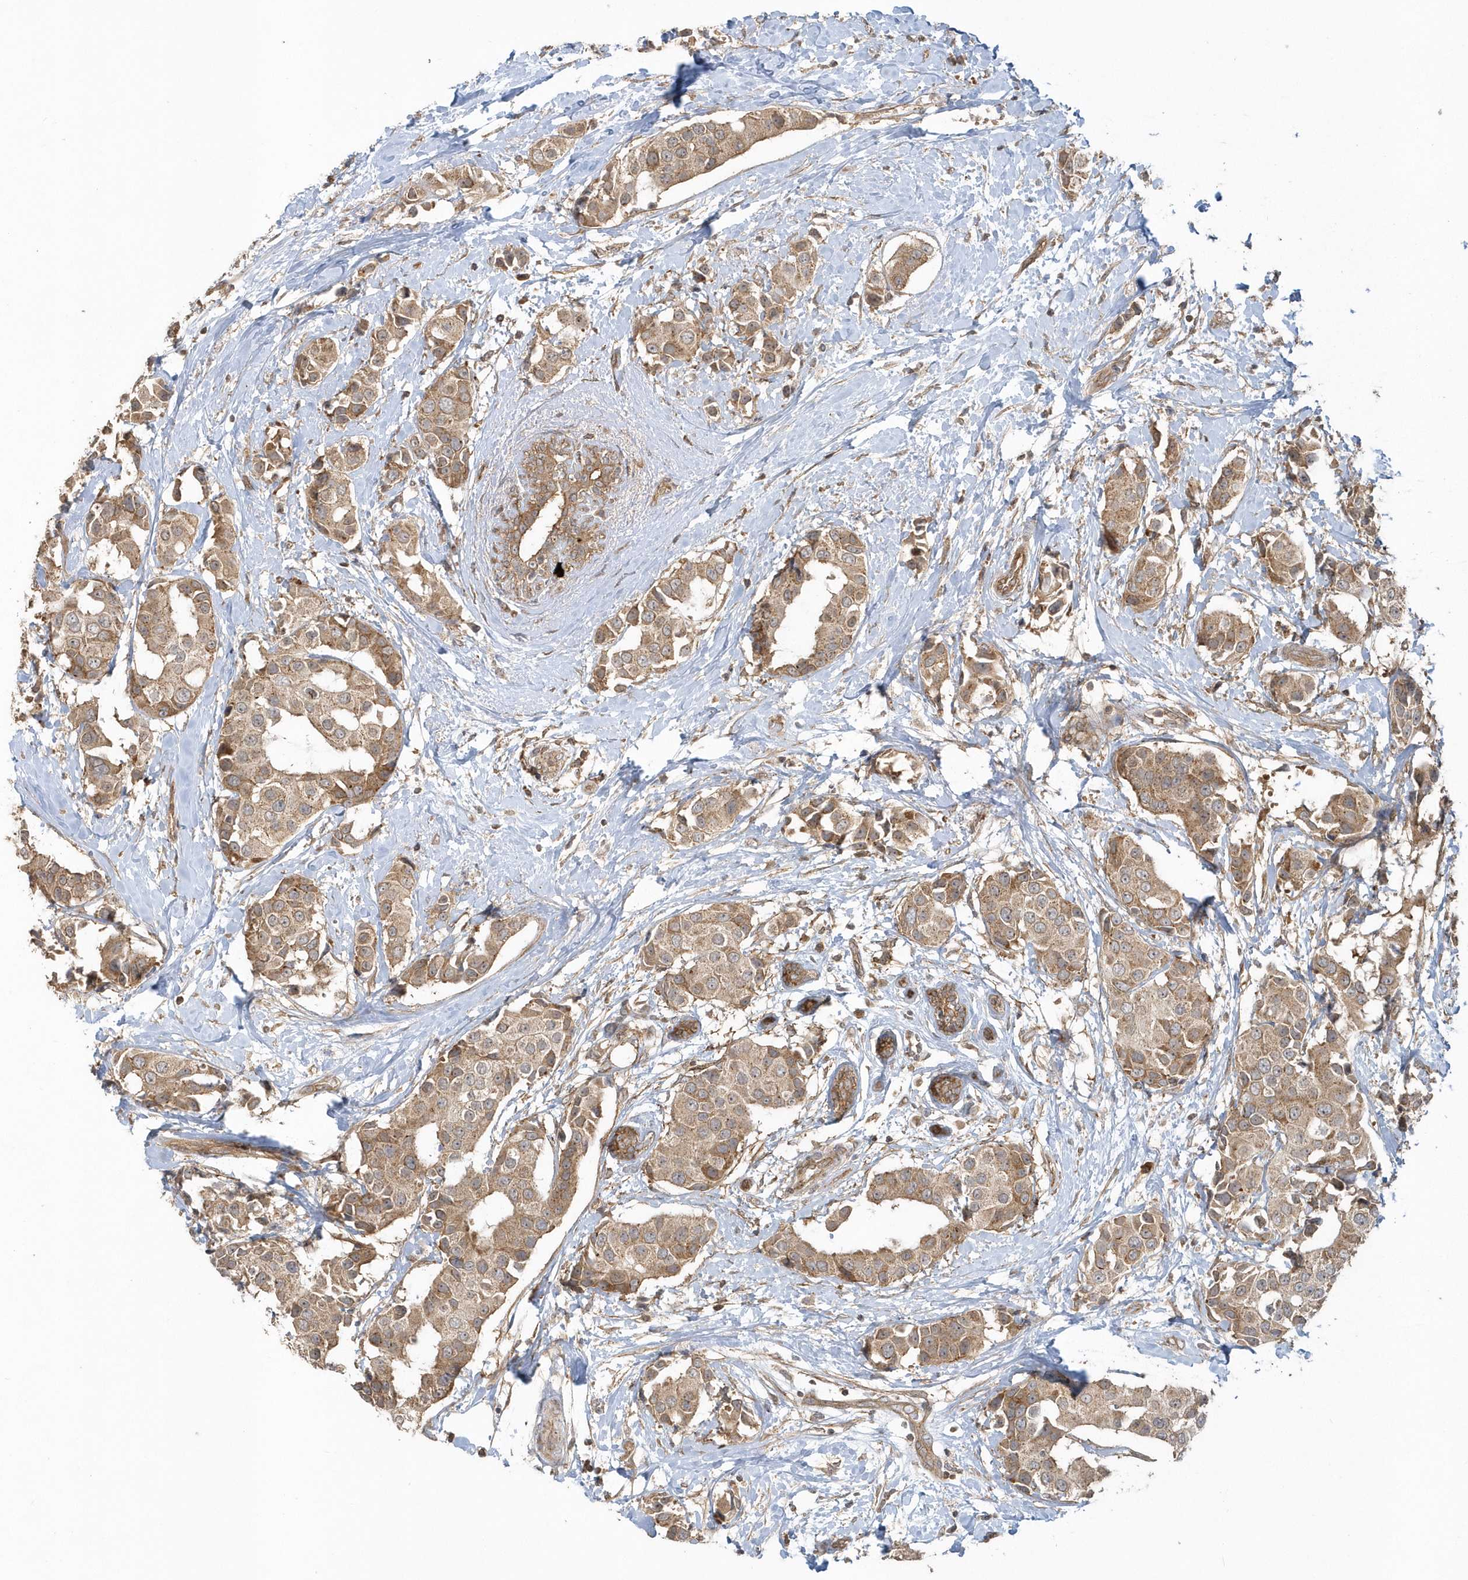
{"staining": {"intensity": "moderate", "quantity": ">75%", "location": "cytoplasmic/membranous"}, "tissue": "breast cancer", "cell_type": "Tumor cells", "image_type": "cancer", "snomed": [{"axis": "morphology", "description": "Normal tissue, NOS"}, {"axis": "morphology", "description": "Duct carcinoma"}, {"axis": "topography", "description": "Breast"}], "caption": "Immunohistochemical staining of human breast cancer shows medium levels of moderate cytoplasmic/membranous protein staining in about >75% of tumor cells.", "gene": "STIM2", "patient": {"sex": "female", "age": 39}}